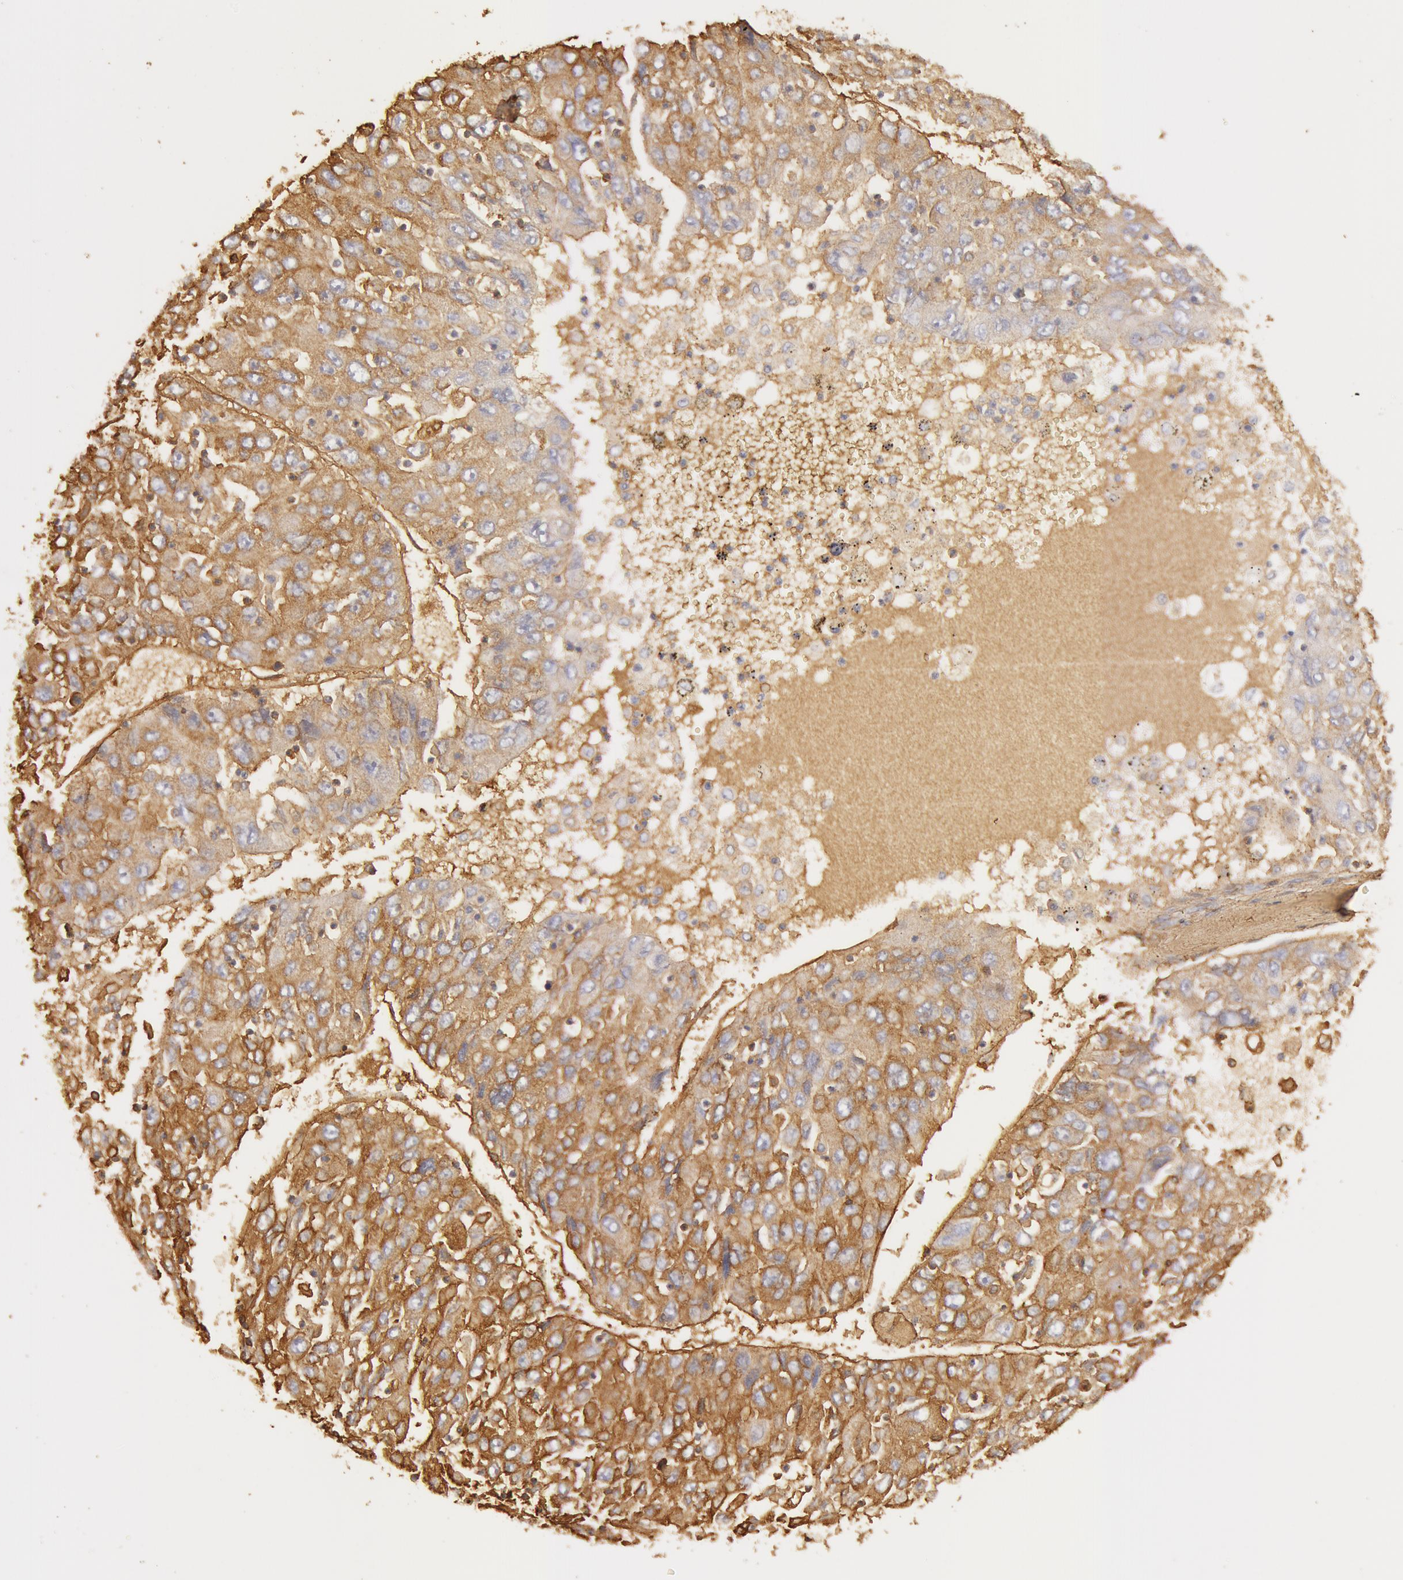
{"staining": {"intensity": "moderate", "quantity": ">75%", "location": "cytoplasmic/membranous"}, "tissue": "liver cancer", "cell_type": "Tumor cells", "image_type": "cancer", "snomed": [{"axis": "morphology", "description": "Carcinoma, Hepatocellular, NOS"}, {"axis": "topography", "description": "Liver"}], "caption": "A medium amount of moderate cytoplasmic/membranous staining is identified in about >75% of tumor cells in liver hepatocellular carcinoma tissue.", "gene": "COL4A1", "patient": {"sex": "male", "age": 49}}